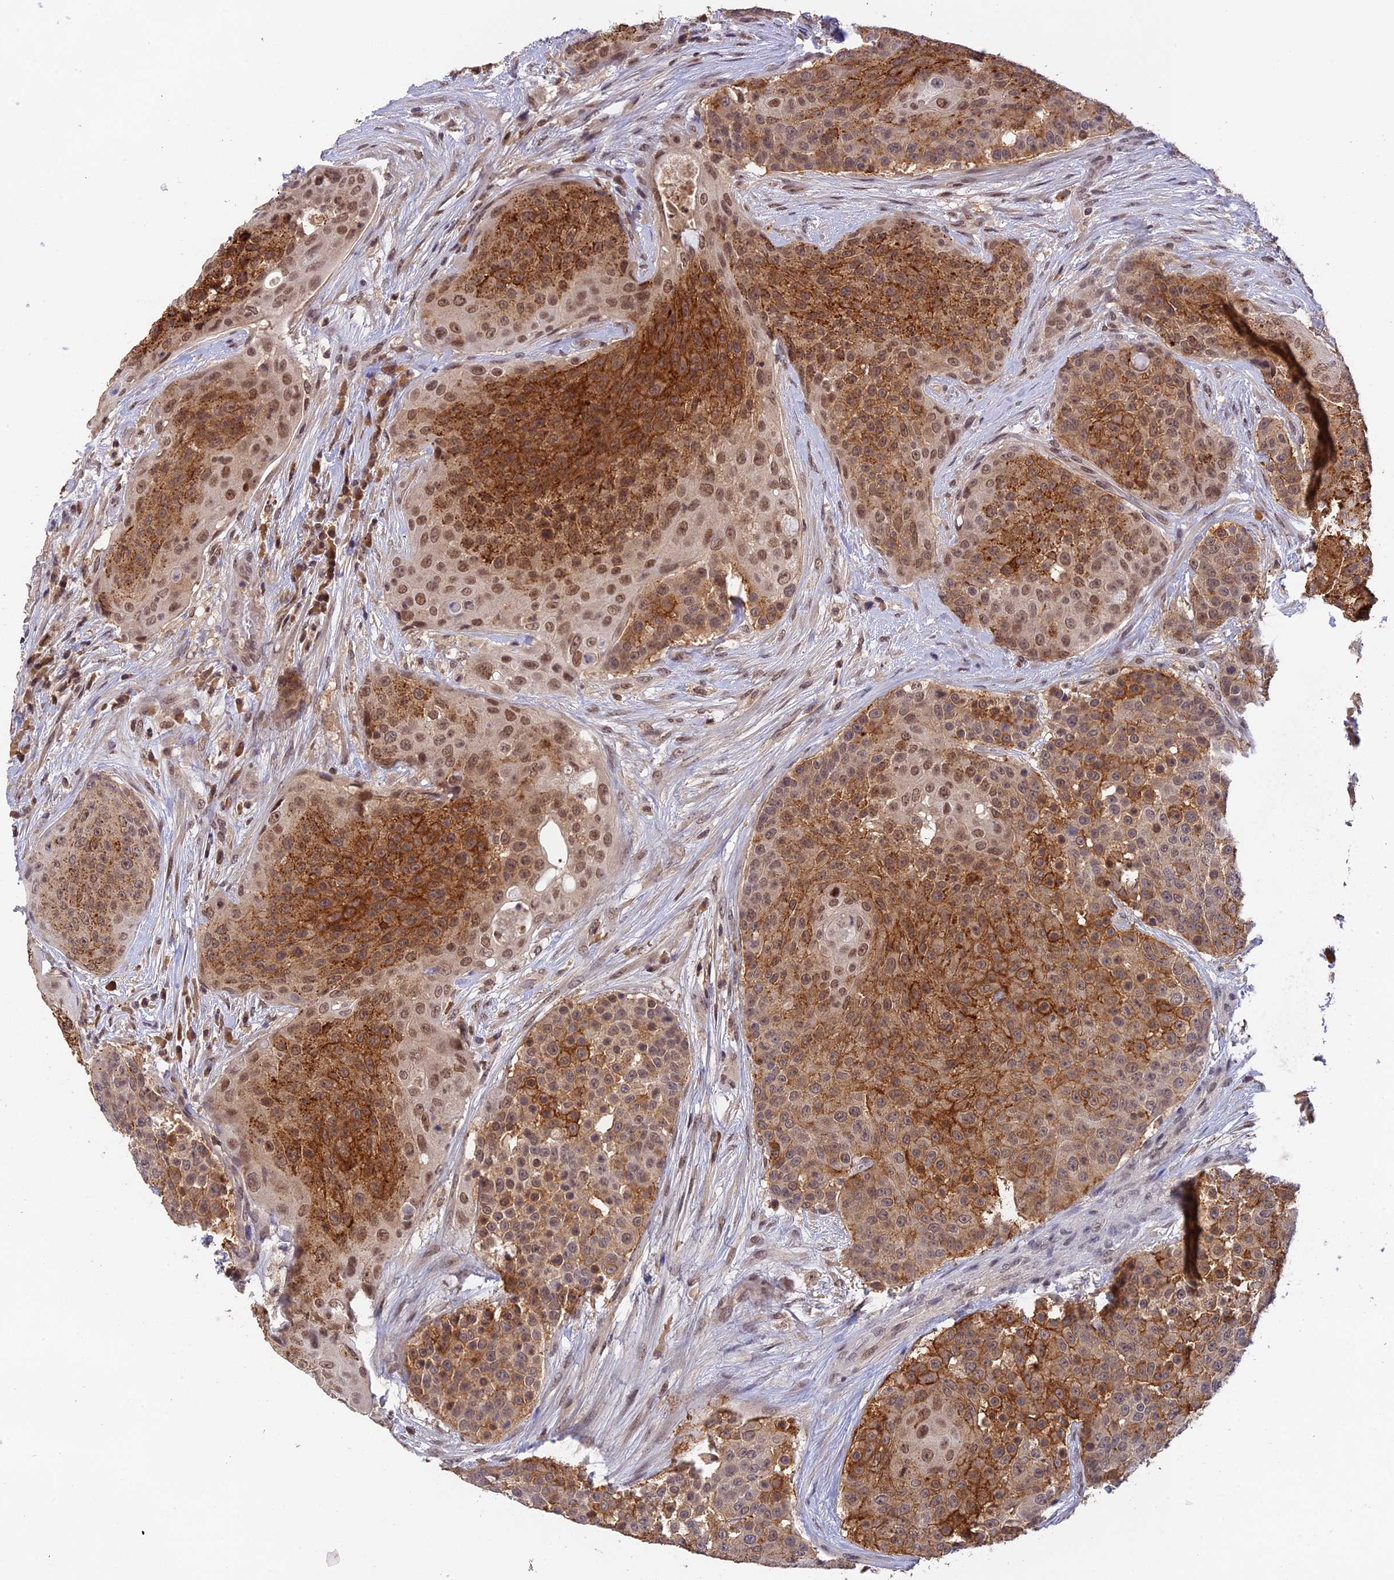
{"staining": {"intensity": "strong", "quantity": "25%-75%", "location": "cytoplasmic/membranous,nuclear"}, "tissue": "urothelial cancer", "cell_type": "Tumor cells", "image_type": "cancer", "snomed": [{"axis": "morphology", "description": "Urothelial carcinoma, High grade"}, {"axis": "topography", "description": "Urinary bladder"}], "caption": "Immunohistochemical staining of urothelial cancer shows high levels of strong cytoplasmic/membranous and nuclear staining in approximately 25%-75% of tumor cells.", "gene": "ZNF436", "patient": {"sex": "female", "age": 63}}